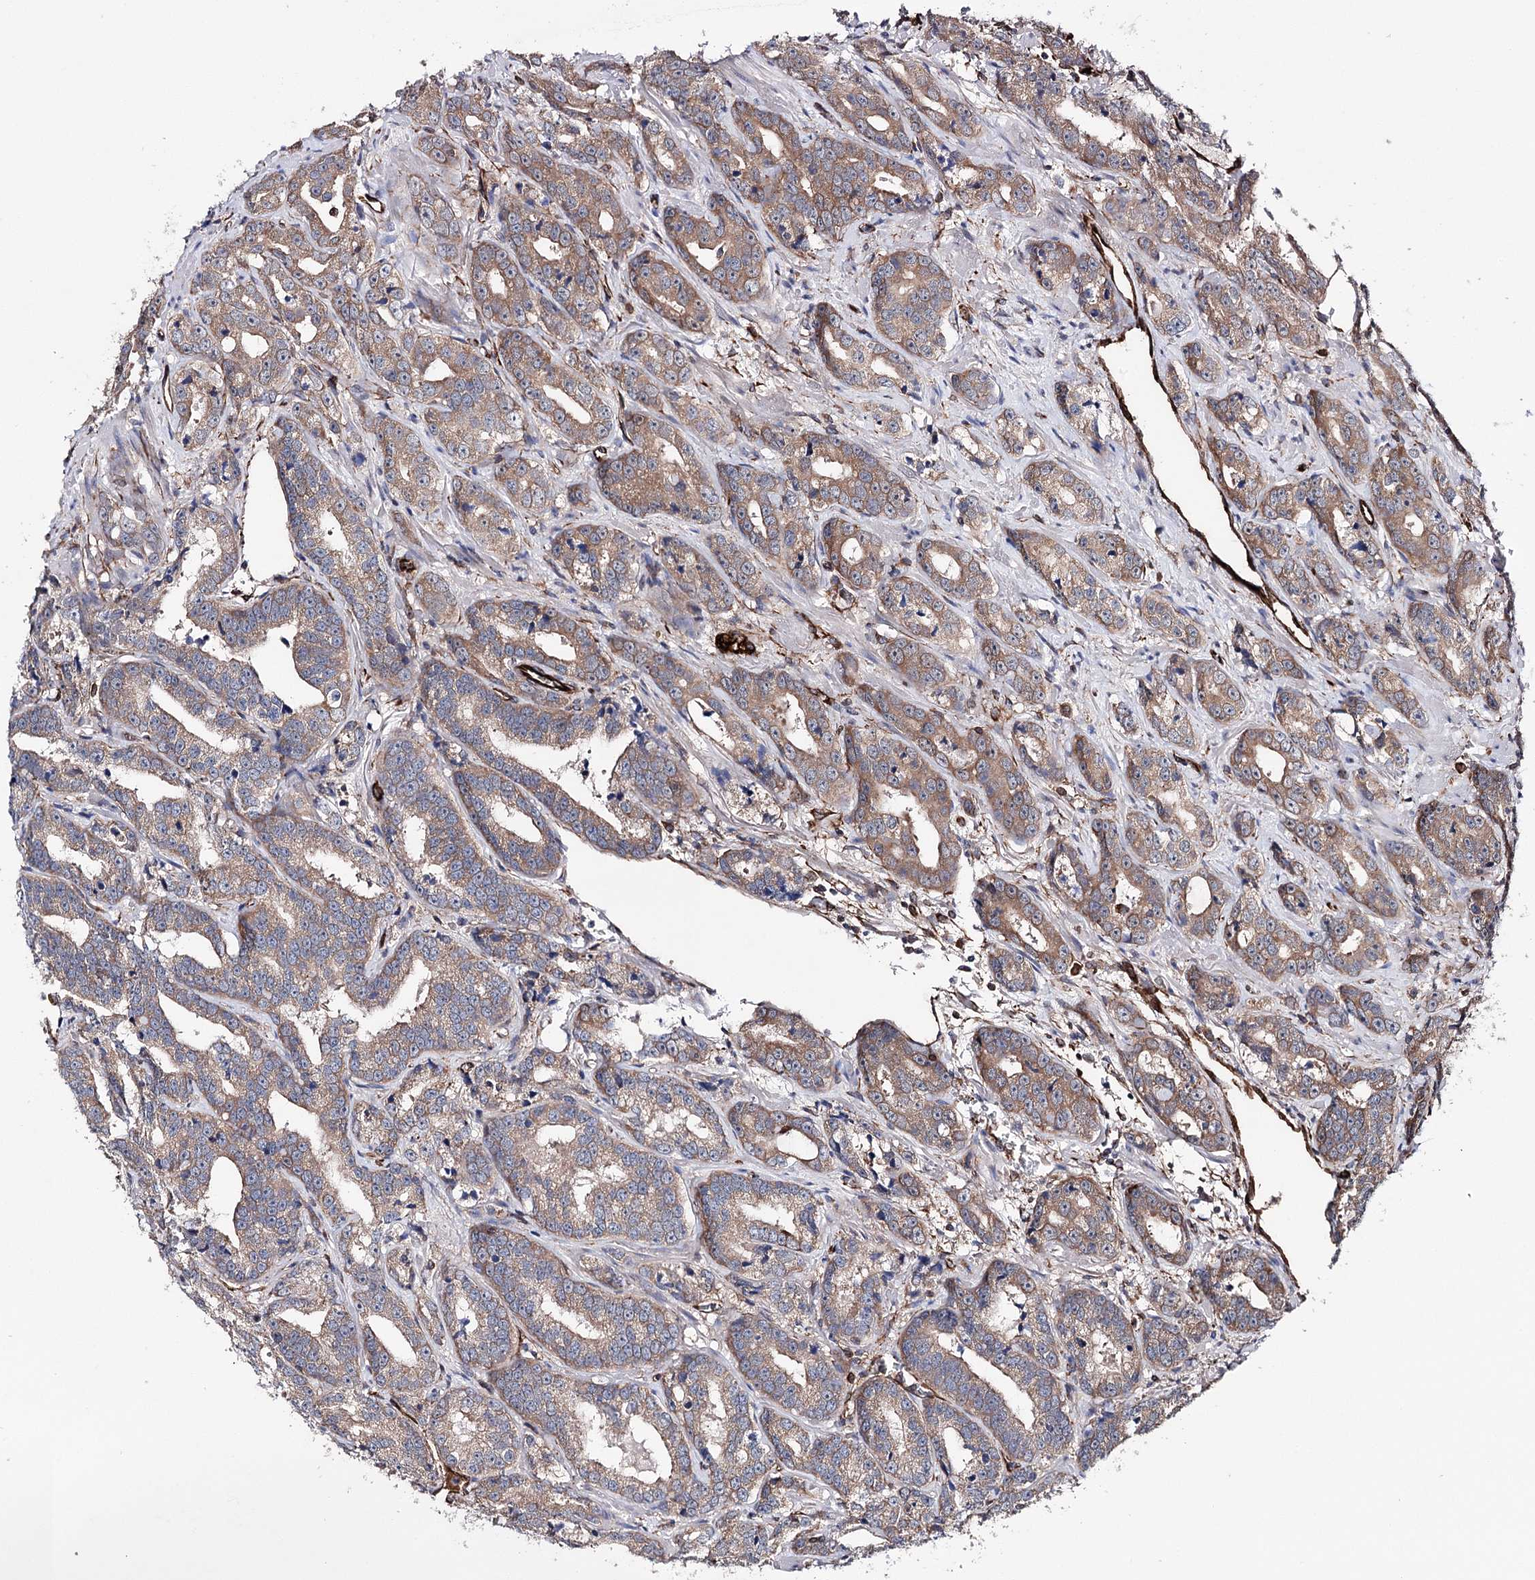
{"staining": {"intensity": "moderate", "quantity": ">75%", "location": "cytoplasmic/membranous"}, "tissue": "prostate cancer", "cell_type": "Tumor cells", "image_type": "cancer", "snomed": [{"axis": "morphology", "description": "Adenocarcinoma, High grade"}, {"axis": "topography", "description": "Prostate"}], "caption": "Immunohistochemical staining of prostate cancer exhibits moderate cytoplasmic/membranous protein expression in approximately >75% of tumor cells.", "gene": "MIB1", "patient": {"sex": "male", "age": 62}}